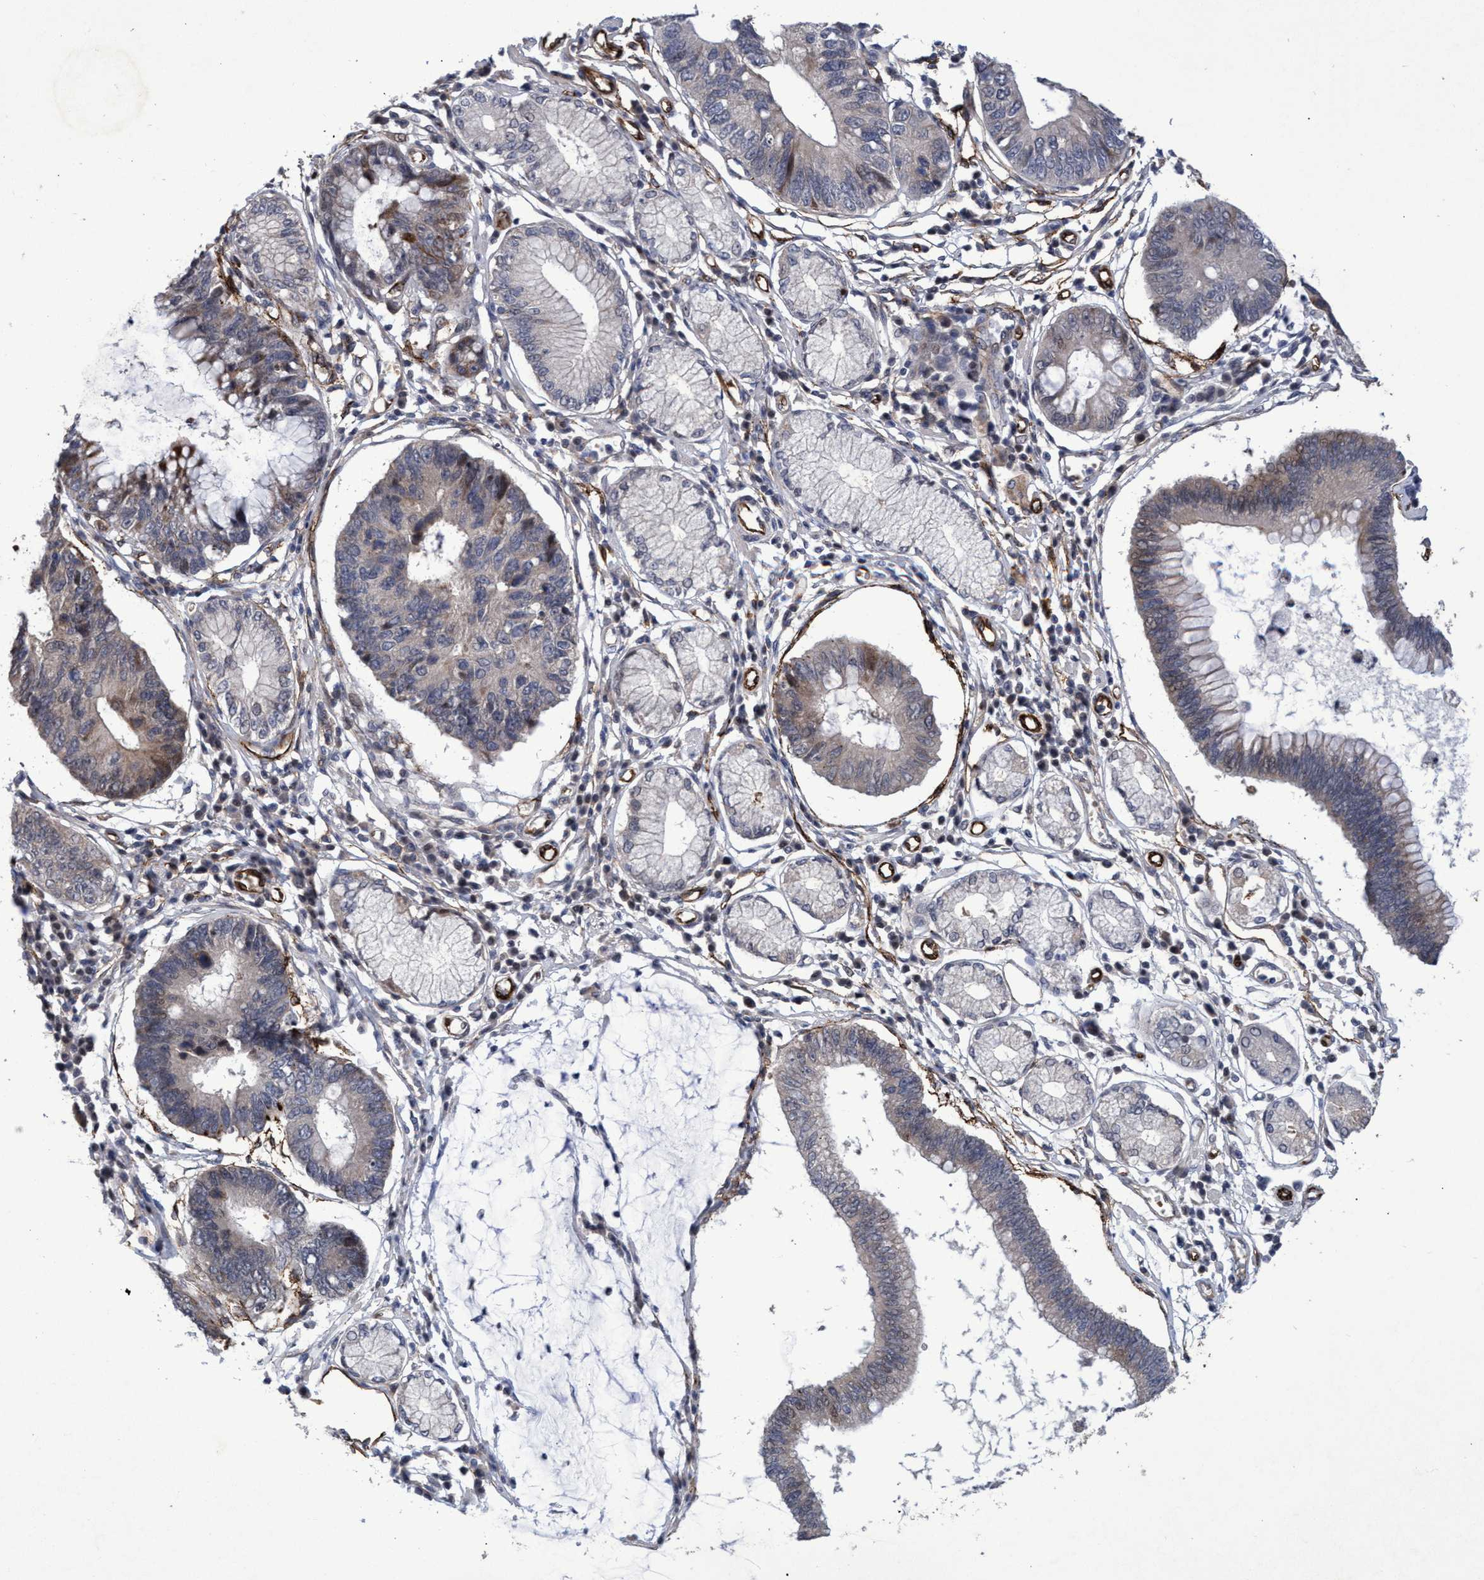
{"staining": {"intensity": "weak", "quantity": "25%-75%", "location": "cytoplasmic/membranous"}, "tissue": "stomach cancer", "cell_type": "Tumor cells", "image_type": "cancer", "snomed": [{"axis": "morphology", "description": "Adenocarcinoma, NOS"}, {"axis": "topography", "description": "Stomach"}], "caption": "Adenocarcinoma (stomach) was stained to show a protein in brown. There is low levels of weak cytoplasmic/membranous staining in approximately 25%-75% of tumor cells.", "gene": "ZNF750", "patient": {"sex": "male", "age": 59}}